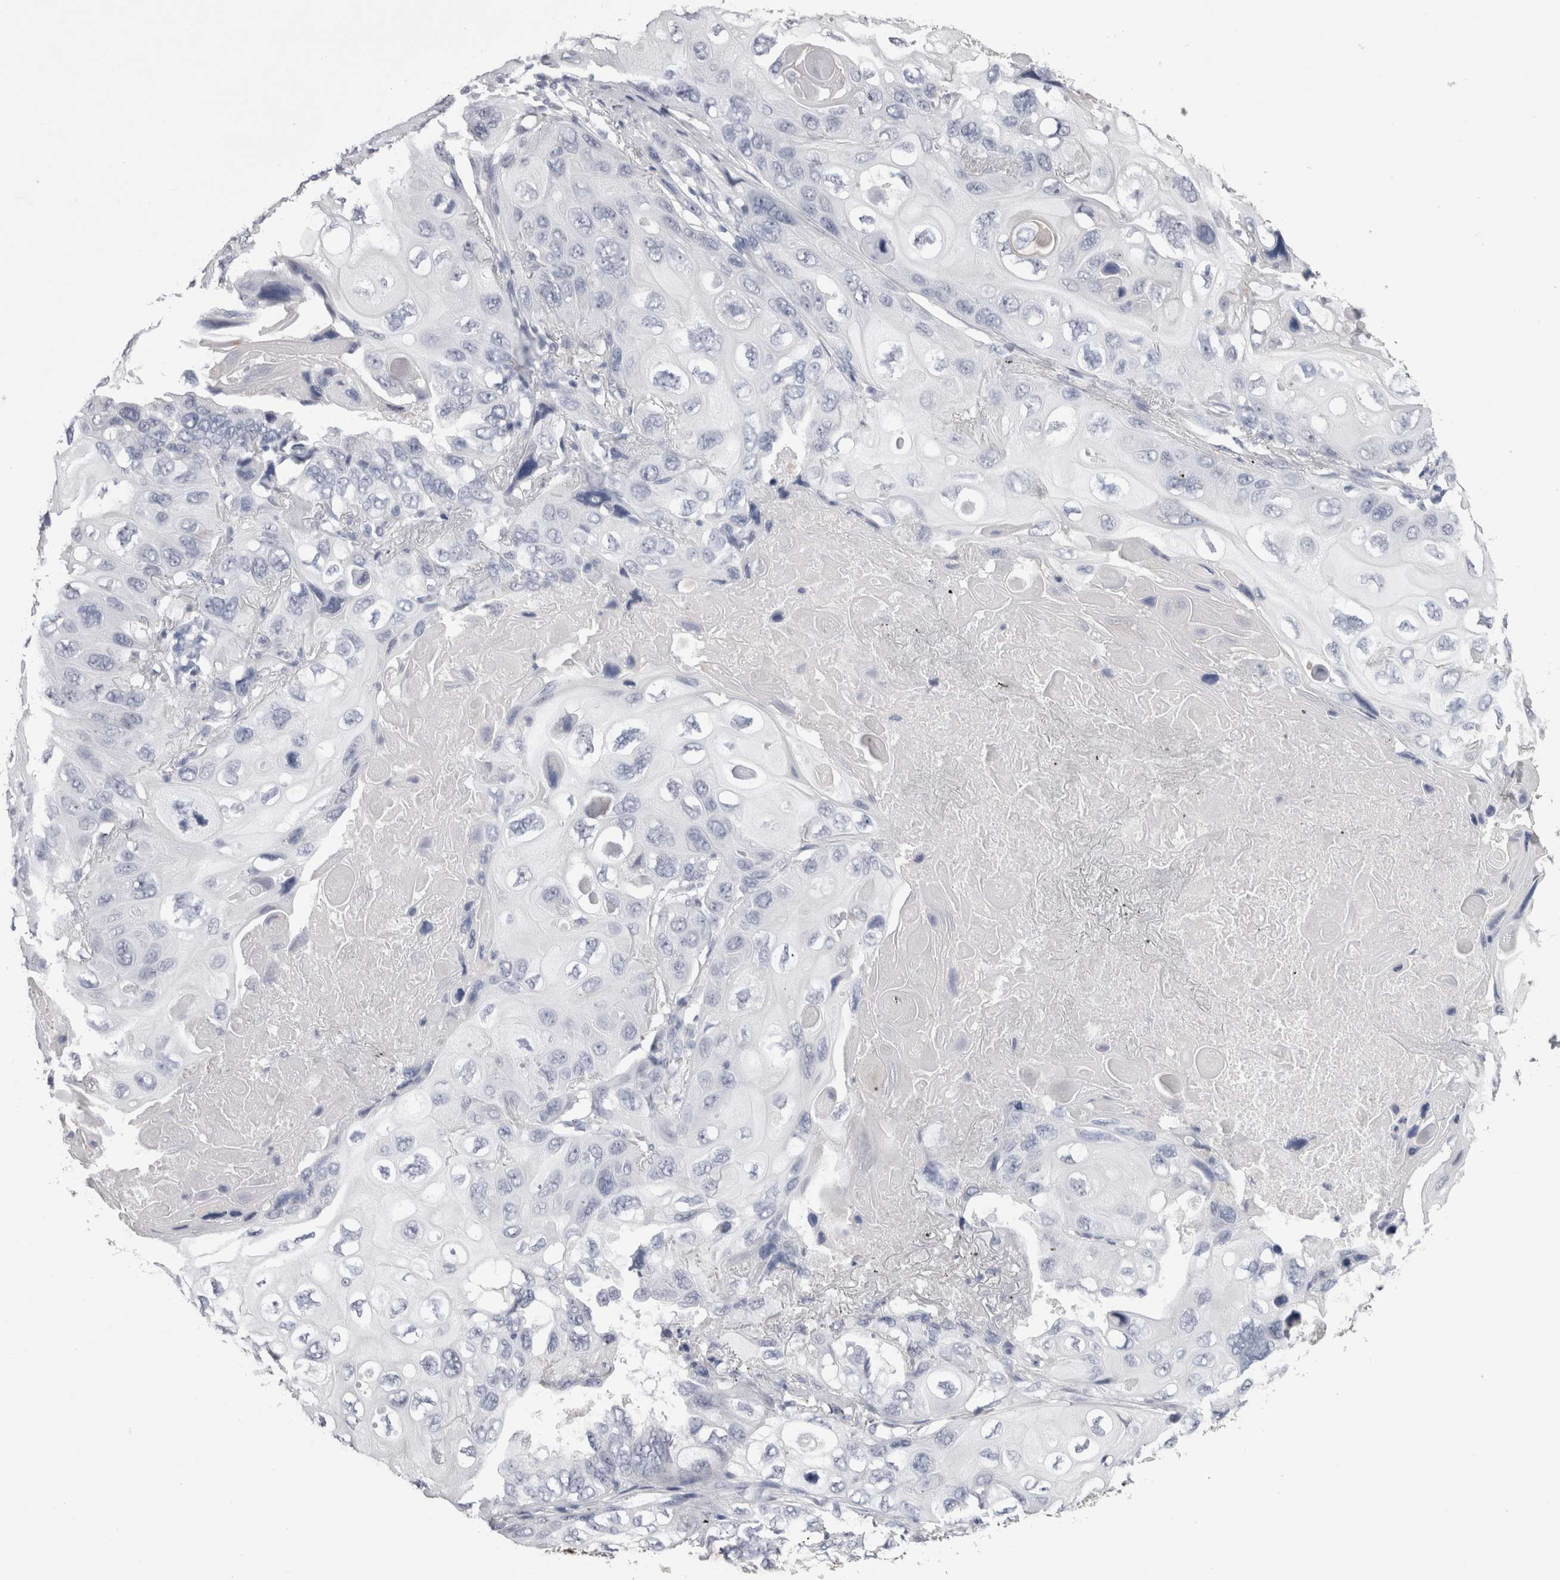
{"staining": {"intensity": "negative", "quantity": "none", "location": "none"}, "tissue": "lung cancer", "cell_type": "Tumor cells", "image_type": "cancer", "snomed": [{"axis": "morphology", "description": "Squamous cell carcinoma, NOS"}, {"axis": "topography", "description": "Lung"}], "caption": "There is no significant expression in tumor cells of lung squamous cell carcinoma.", "gene": "CDHR5", "patient": {"sex": "female", "age": 73}}